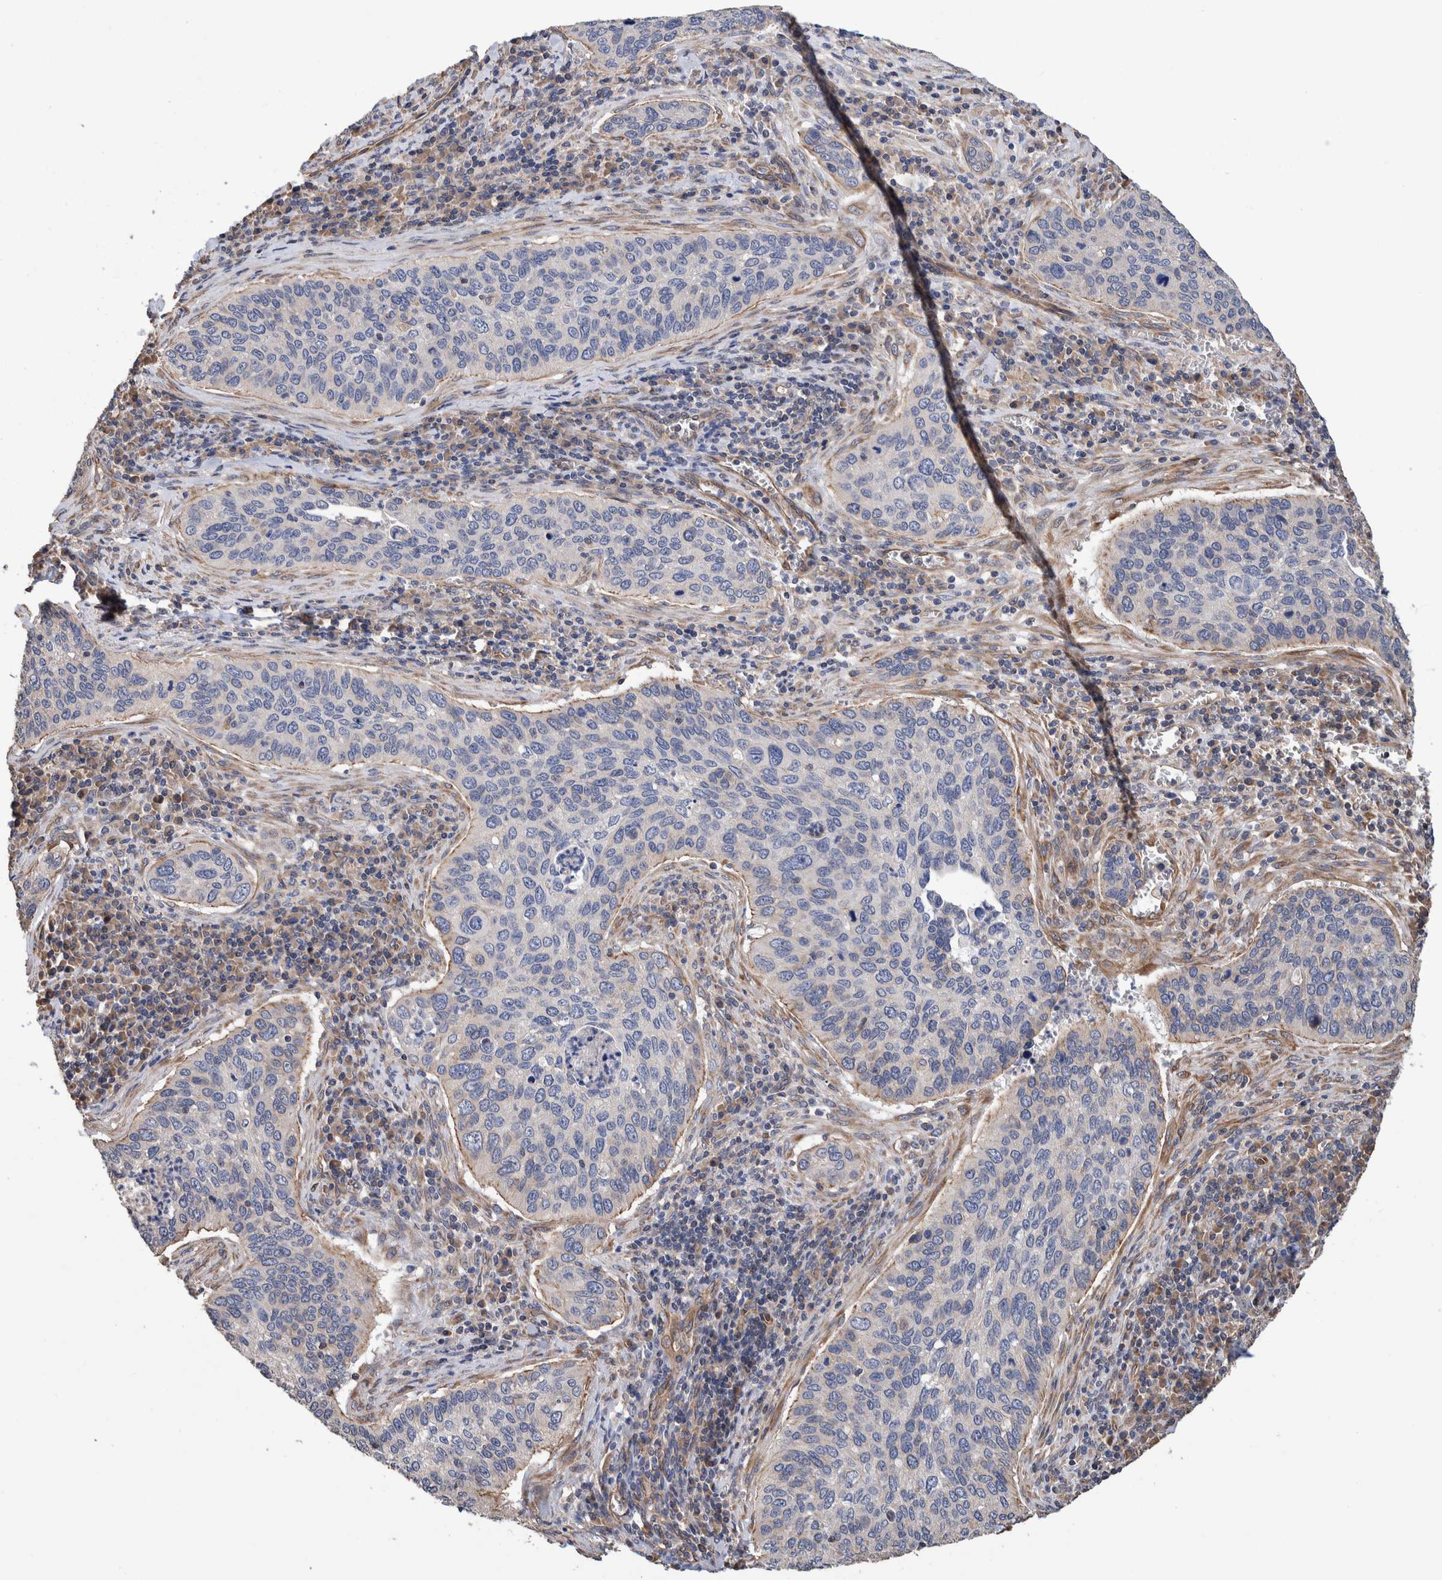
{"staining": {"intensity": "negative", "quantity": "none", "location": "none"}, "tissue": "cervical cancer", "cell_type": "Tumor cells", "image_type": "cancer", "snomed": [{"axis": "morphology", "description": "Squamous cell carcinoma, NOS"}, {"axis": "topography", "description": "Cervix"}], "caption": "Tumor cells are negative for protein expression in human cervical cancer (squamous cell carcinoma).", "gene": "SLC45A4", "patient": {"sex": "female", "age": 53}}